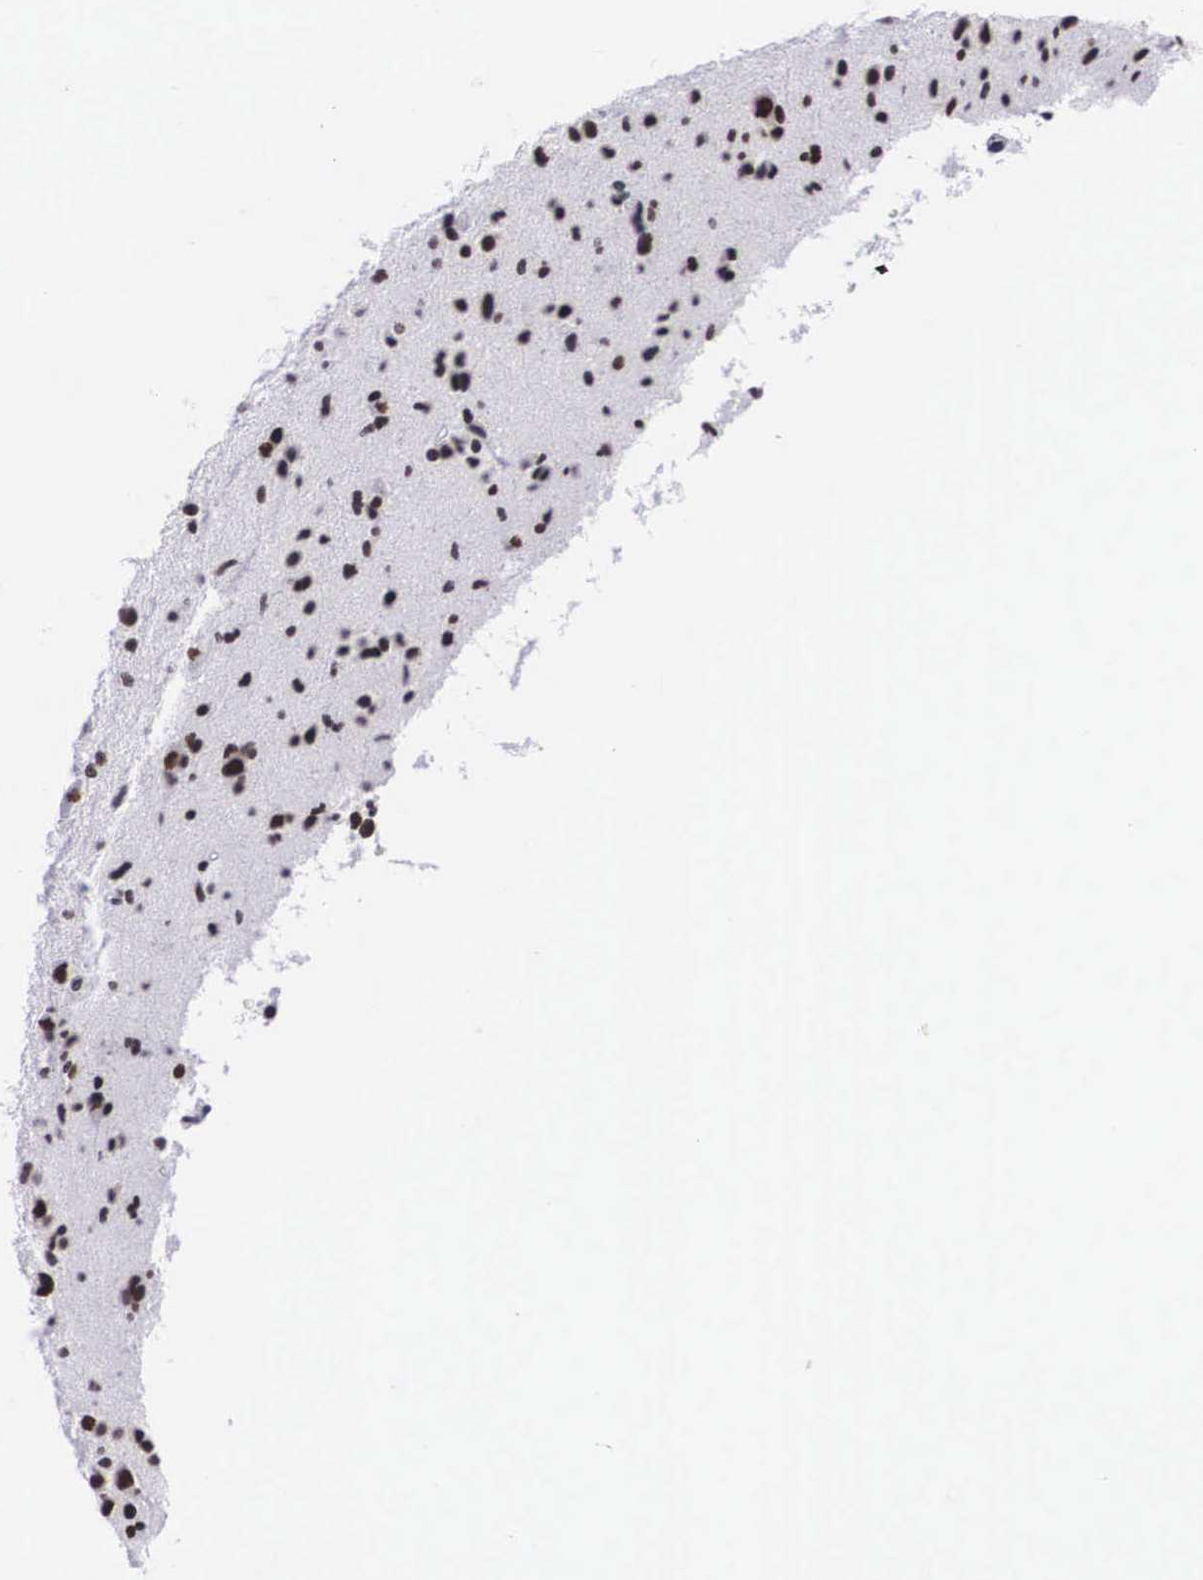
{"staining": {"intensity": "moderate", "quantity": ">75%", "location": "nuclear"}, "tissue": "glioma", "cell_type": "Tumor cells", "image_type": "cancer", "snomed": [{"axis": "morphology", "description": "Glioma, malignant, Low grade"}, {"axis": "topography", "description": "Brain"}], "caption": "A micrograph of malignant glioma (low-grade) stained for a protein shows moderate nuclear brown staining in tumor cells.", "gene": "SF3A1", "patient": {"sex": "female", "age": 46}}